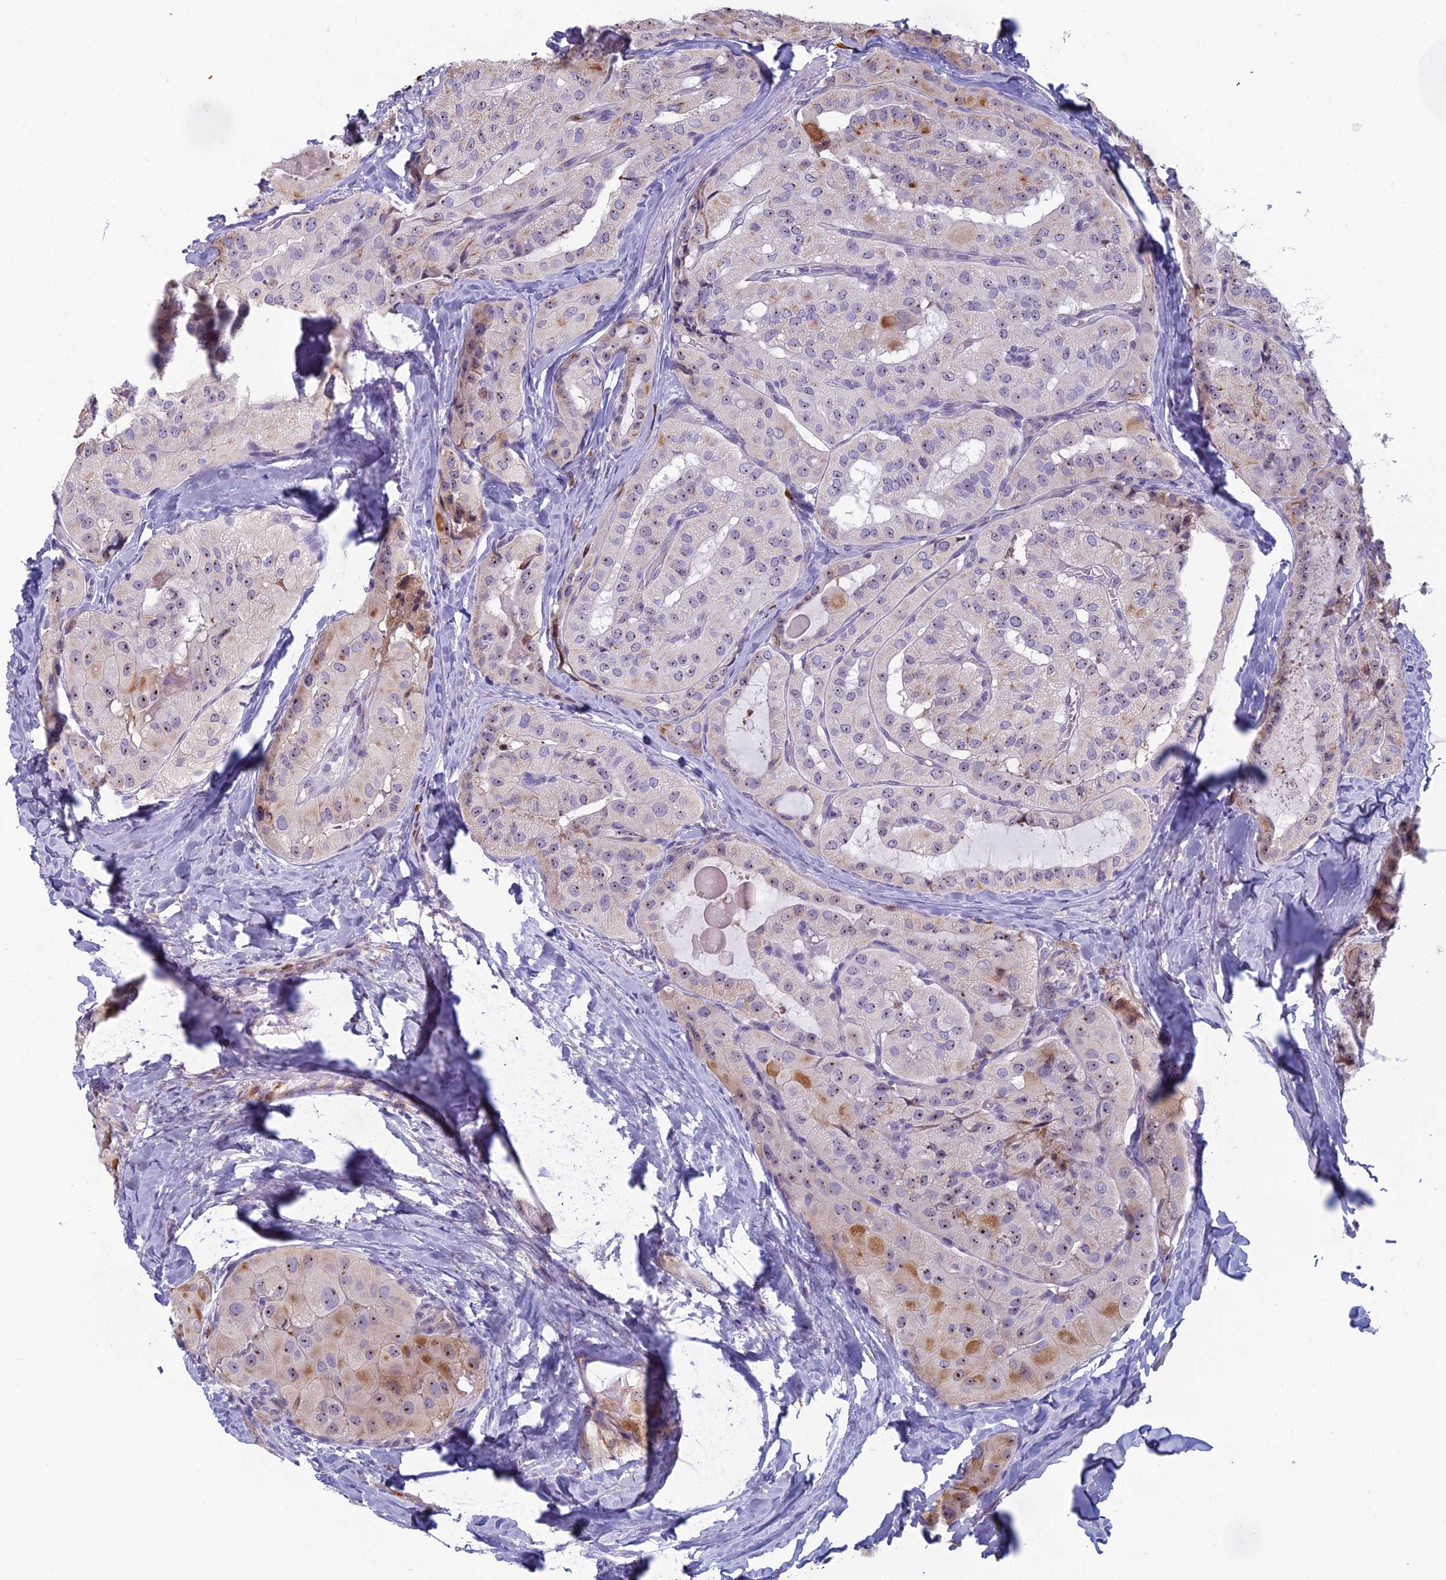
{"staining": {"intensity": "moderate", "quantity": ">75%", "location": "nuclear"}, "tissue": "thyroid cancer", "cell_type": "Tumor cells", "image_type": "cancer", "snomed": [{"axis": "morphology", "description": "Normal tissue, NOS"}, {"axis": "morphology", "description": "Papillary adenocarcinoma, NOS"}, {"axis": "topography", "description": "Thyroid gland"}], "caption": "Immunohistochemistry (IHC) photomicrograph of neoplastic tissue: human papillary adenocarcinoma (thyroid) stained using immunohistochemistry reveals medium levels of moderate protein expression localized specifically in the nuclear of tumor cells, appearing as a nuclear brown color.", "gene": "NOC2L", "patient": {"sex": "female", "age": 59}}